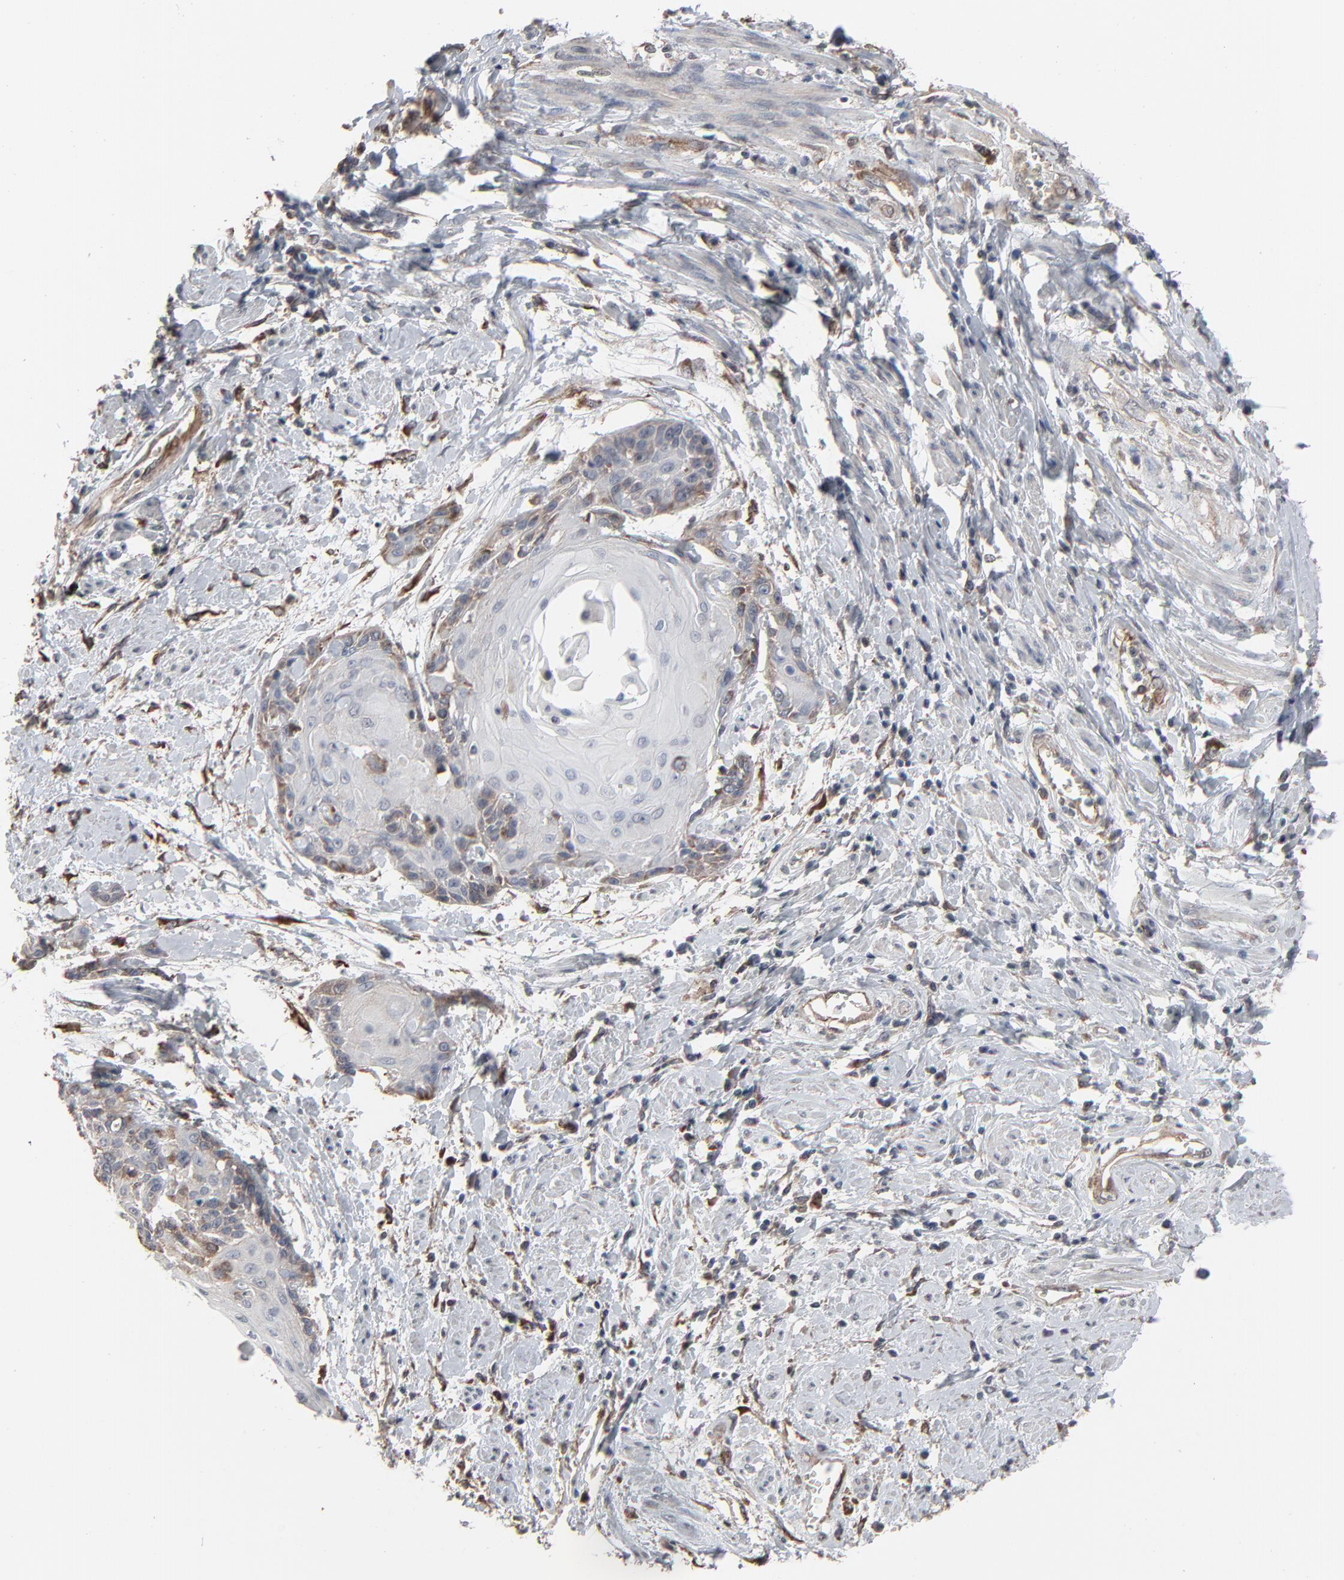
{"staining": {"intensity": "moderate", "quantity": "<25%", "location": "cytoplasmic/membranous"}, "tissue": "cervical cancer", "cell_type": "Tumor cells", "image_type": "cancer", "snomed": [{"axis": "morphology", "description": "Squamous cell carcinoma, NOS"}, {"axis": "topography", "description": "Cervix"}], "caption": "Squamous cell carcinoma (cervical) stained with a brown dye displays moderate cytoplasmic/membranous positive positivity in about <25% of tumor cells.", "gene": "CTNND1", "patient": {"sex": "female", "age": 57}}